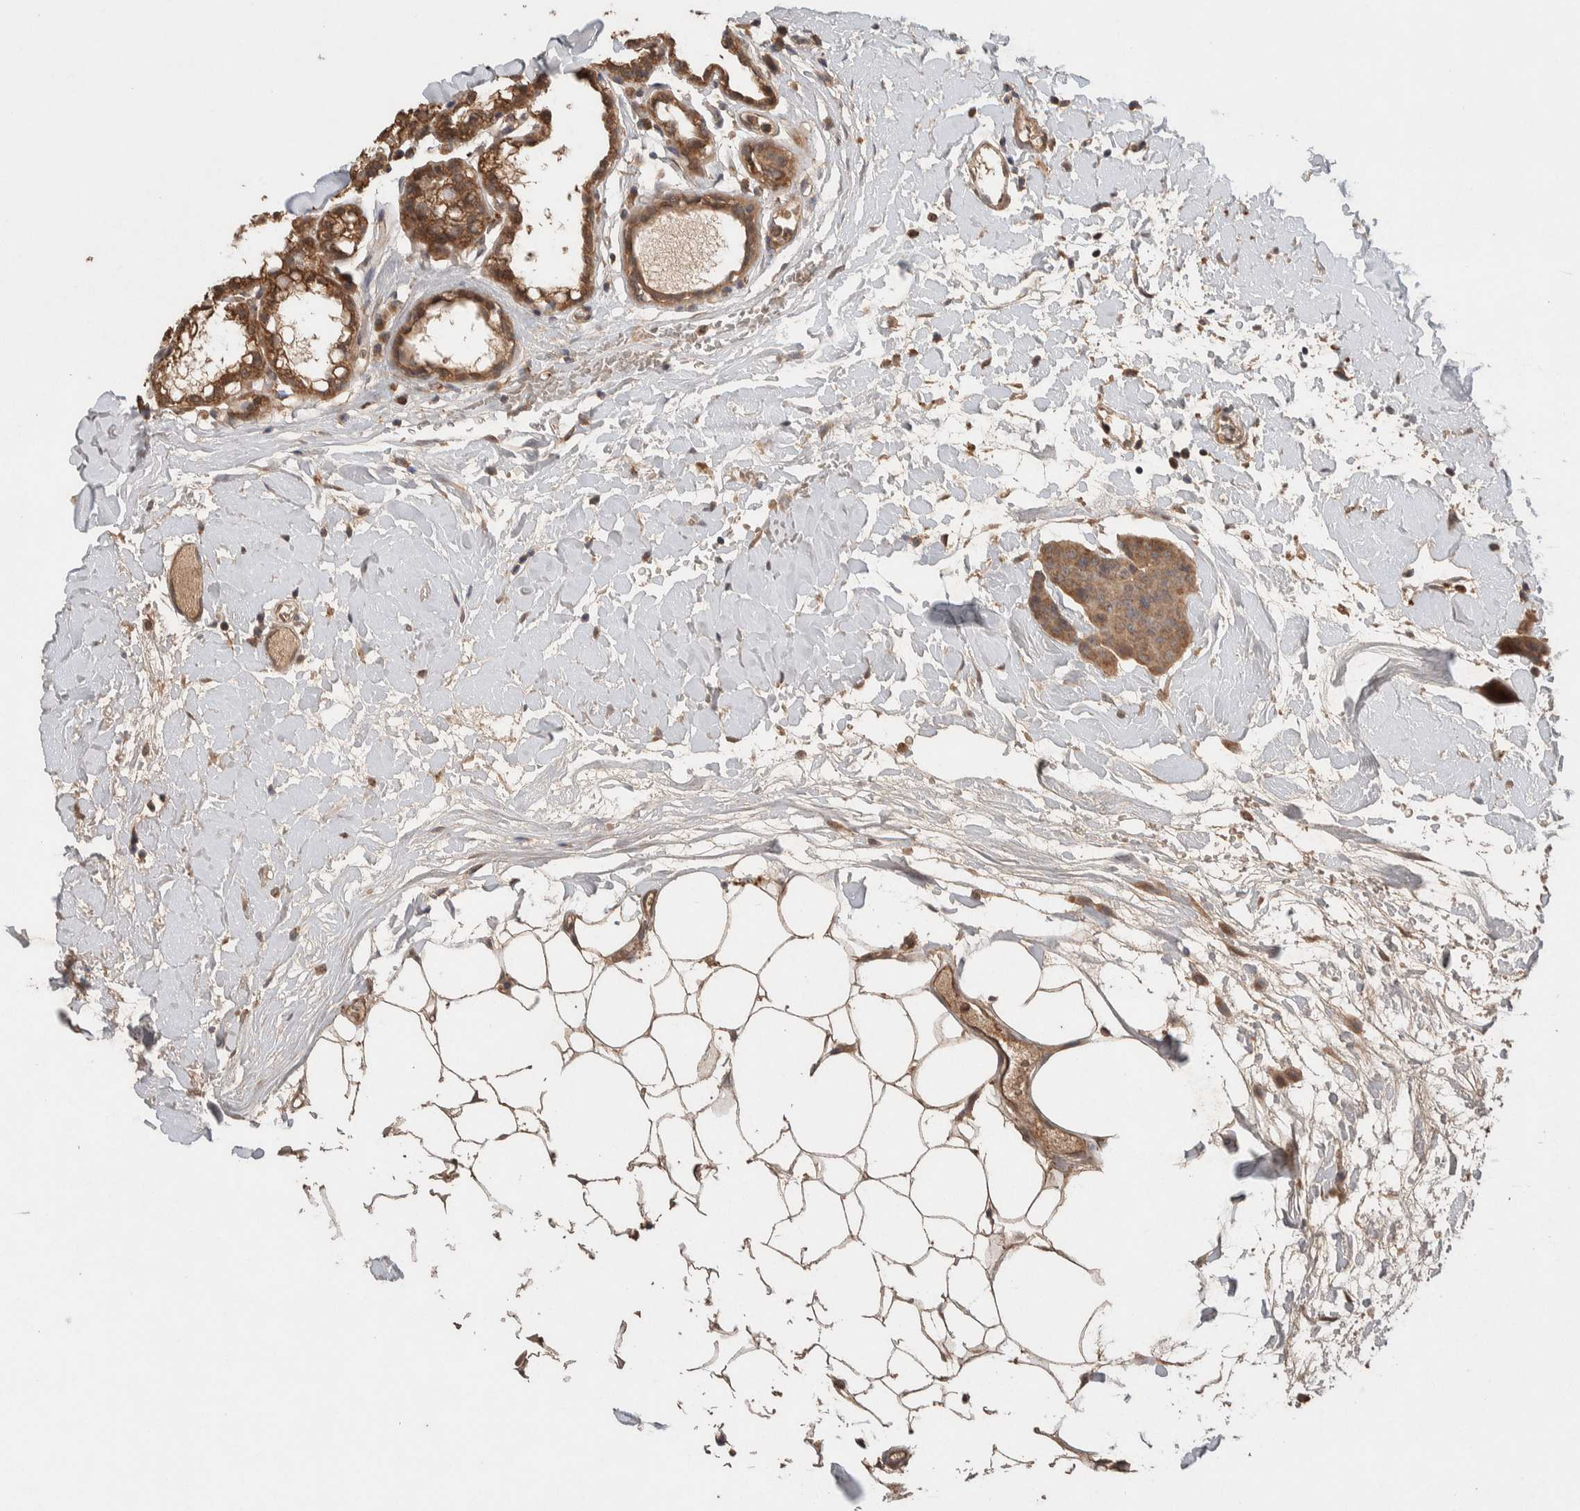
{"staining": {"intensity": "weak", "quantity": ">75%", "location": "cytoplasmic/membranous"}, "tissue": "breast cancer", "cell_type": "Tumor cells", "image_type": "cancer", "snomed": [{"axis": "morphology", "description": "Normal tissue, NOS"}, {"axis": "morphology", "description": "Duct carcinoma"}, {"axis": "topography", "description": "Breast"}], "caption": "Weak cytoplasmic/membranous protein expression is seen in approximately >75% of tumor cells in breast cancer. (Stains: DAB (3,3'-diaminobenzidine) in brown, nuclei in blue, Microscopy: brightfield microscopy at high magnification).", "gene": "KCNJ5", "patient": {"sex": "female", "age": 40}}